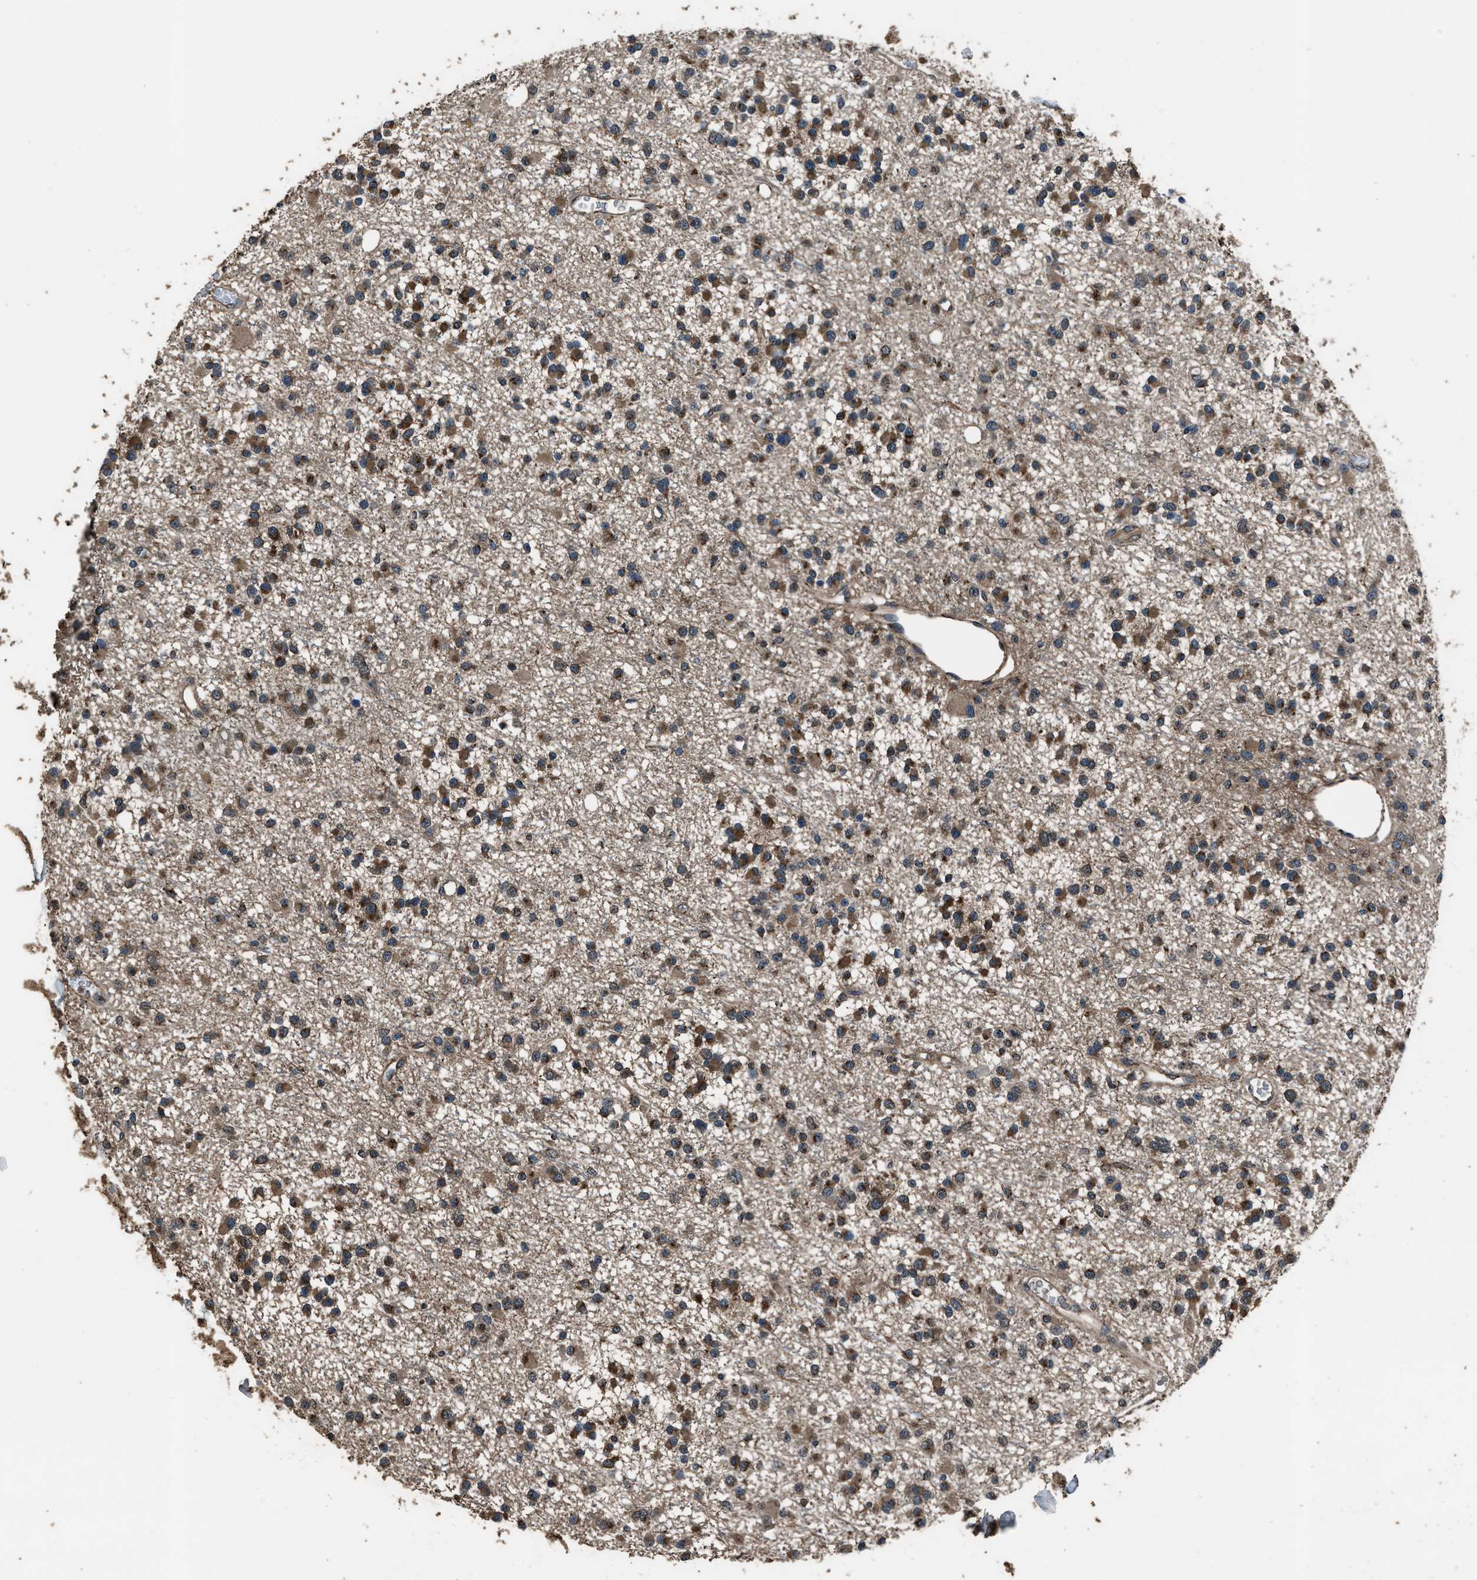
{"staining": {"intensity": "strong", "quantity": "25%-75%", "location": "cytoplasmic/membranous"}, "tissue": "glioma", "cell_type": "Tumor cells", "image_type": "cancer", "snomed": [{"axis": "morphology", "description": "Glioma, malignant, Low grade"}, {"axis": "topography", "description": "Brain"}], "caption": "IHC histopathology image of neoplastic tissue: low-grade glioma (malignant) stained using immunohistochemistry shows high levels of strong protein expression localized specifically in the cytoplasmic/membranous of tumor cells, appearing as a cytoplasmic/membranous brown color.", "gene": "SLC38A10", "patient": {"sex": "female", "age": 22}}